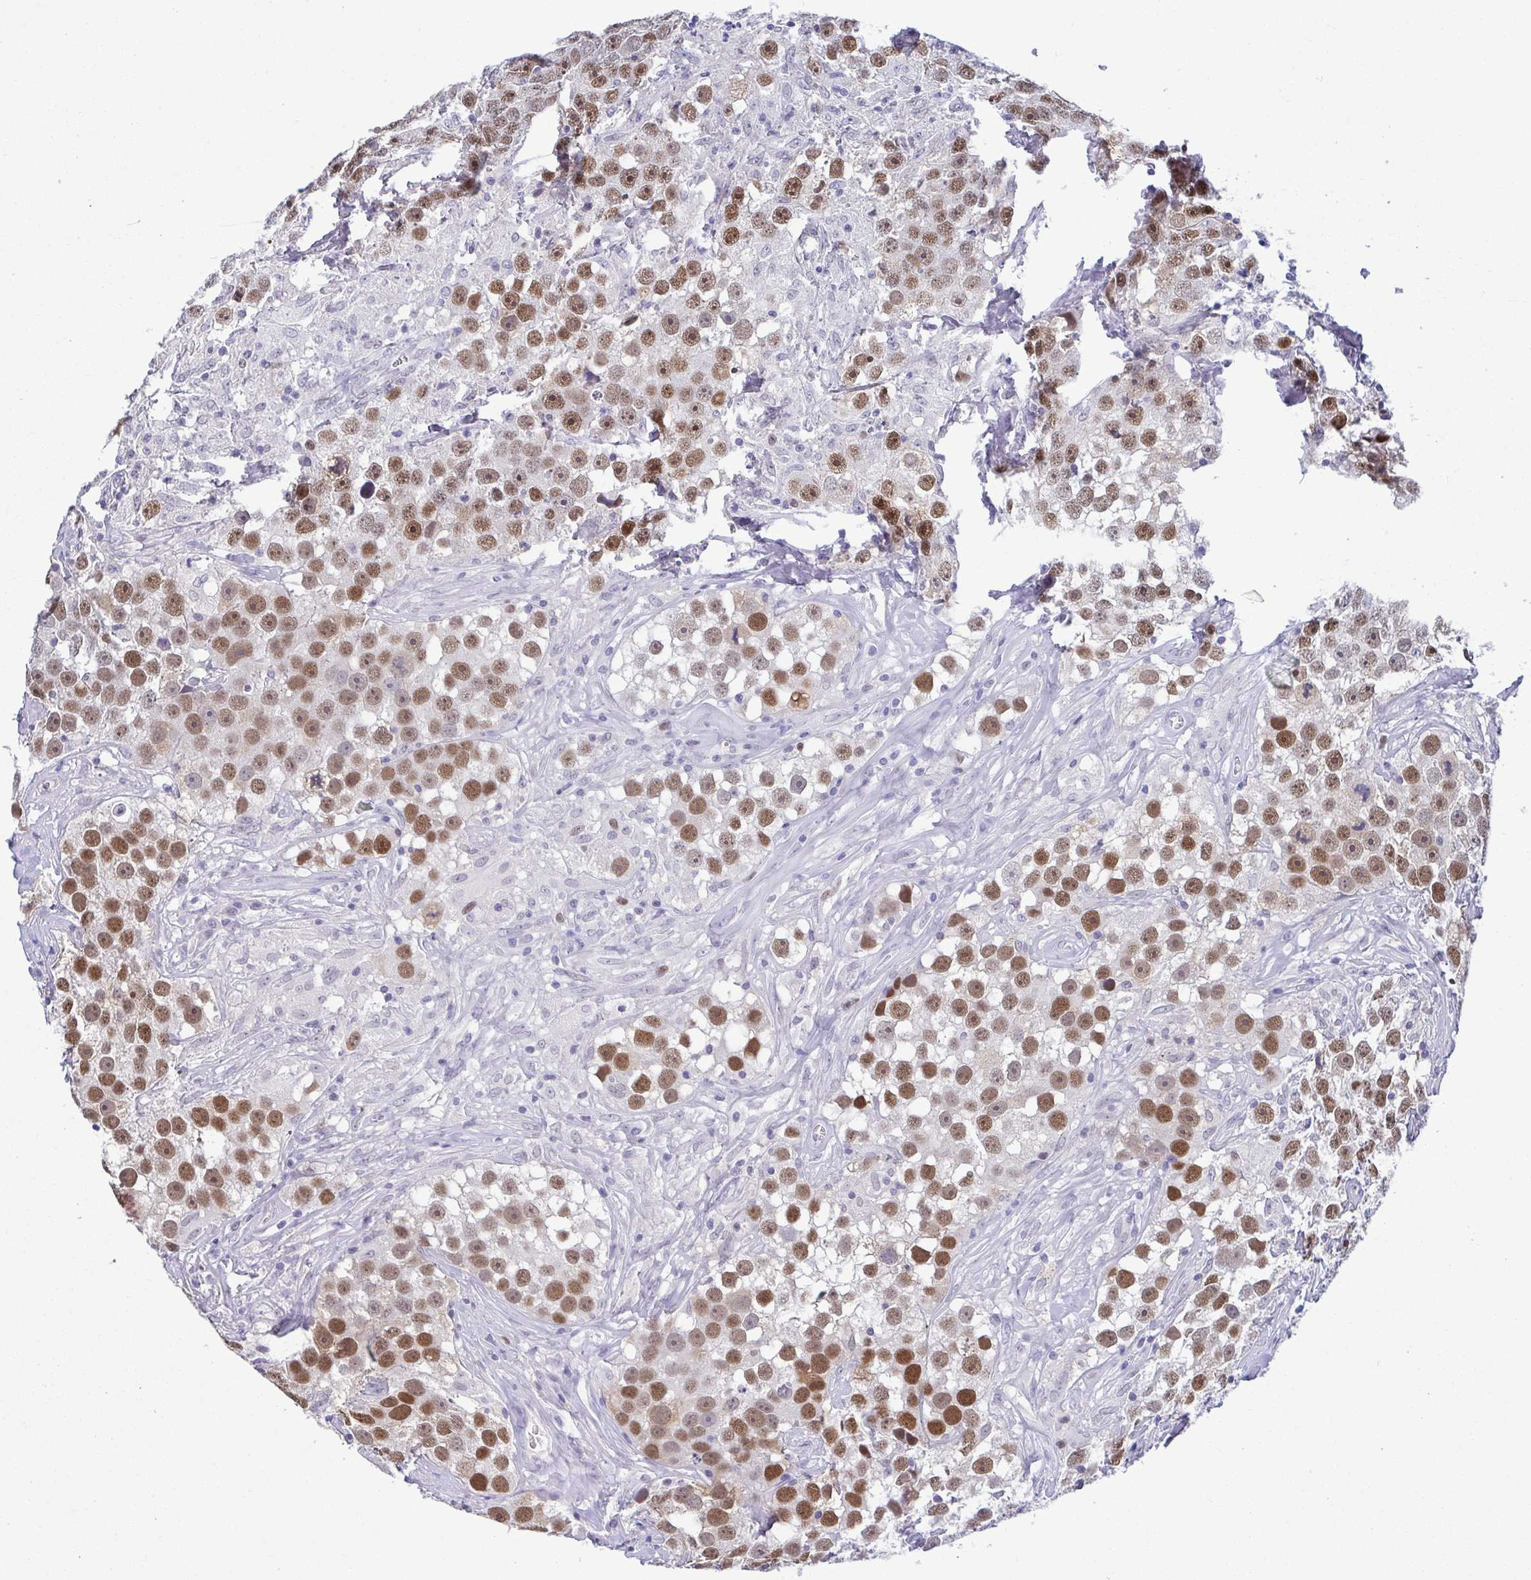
{"staining": {"intensity": "moderate", "quantity": "25%-75%", "location": "nuclear"}, "tissue": "testis cancer", "cell_type": "Tumor cells", "image_type": "cancer", "snomed": [{"axis": "morphology", "description": "Seminoma, NOS"}, {"axis": "topography", "description": "Testis"}], "caption": "Tumor cells demonstrate medium levels of moderate nuclear staining in approximately 25%-75% of cells in testis seminoma. (DAB IHC, brown staining for protein, blue staining for nuclei).", "gene": "TIPIN", "patient": {"sex": "male", "age": 49}}